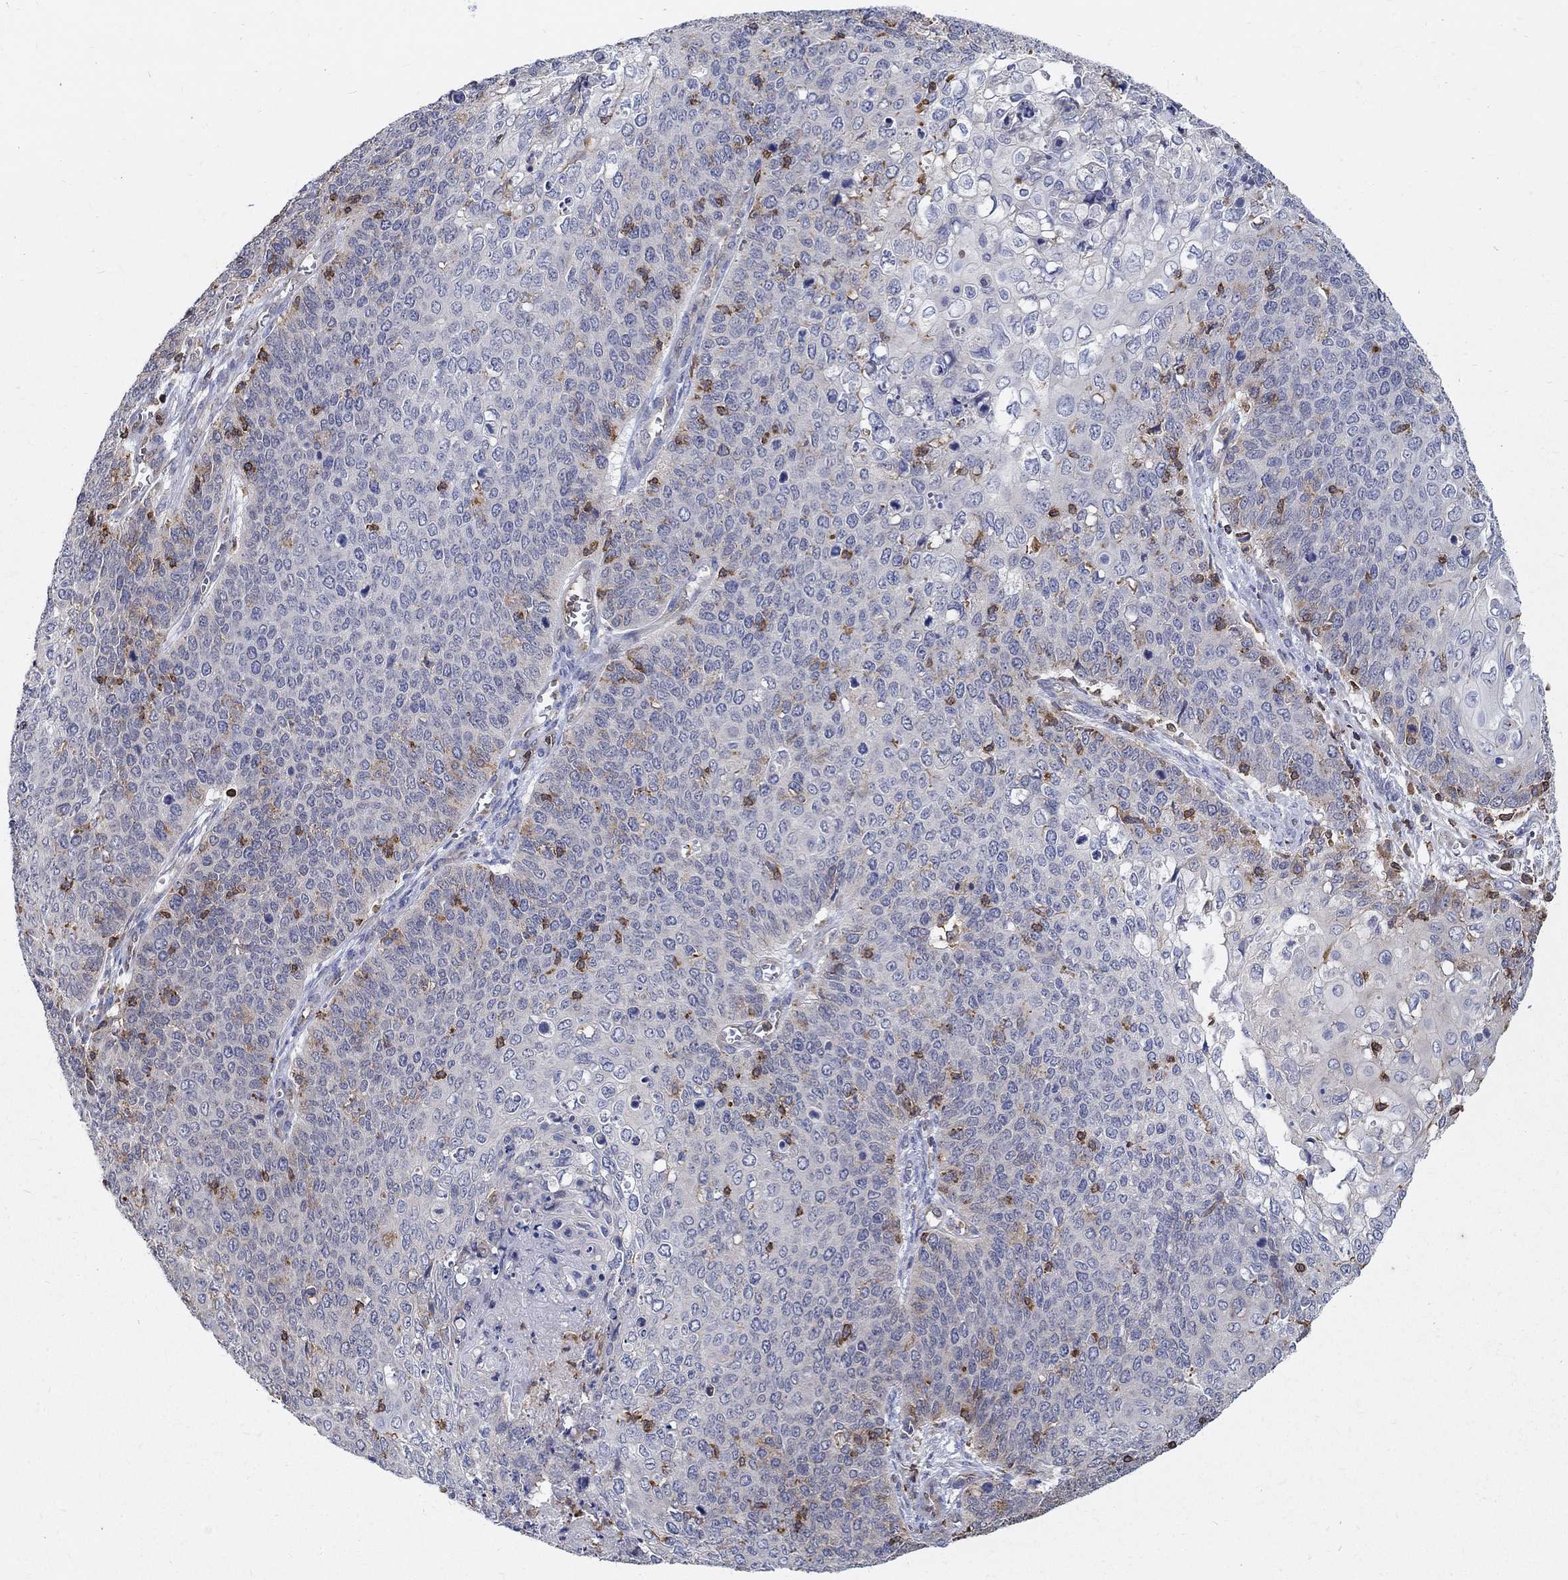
{"staining": {"intensity": "weak", "quantity": "<25%", "location": "cytoplasmic/membranous"}, "tissue": "cervical cancer", "cell_type": "Tumor cells", "image_type": "cancer", "snomed": [{"axis": "morphology", "description": "Squamous cell carcinoma, NOS"}, {"axis": "topography", "description": "Cervix"}], "caption": "High power microscopy photomicrograph of an immunohistochemistry photomicrograph of cervical squamous cell carcinoma, revealing no significant positivity in tumor cells.", "gene": "AGAP2", "patient": {"sex": "female", "age": 39}}